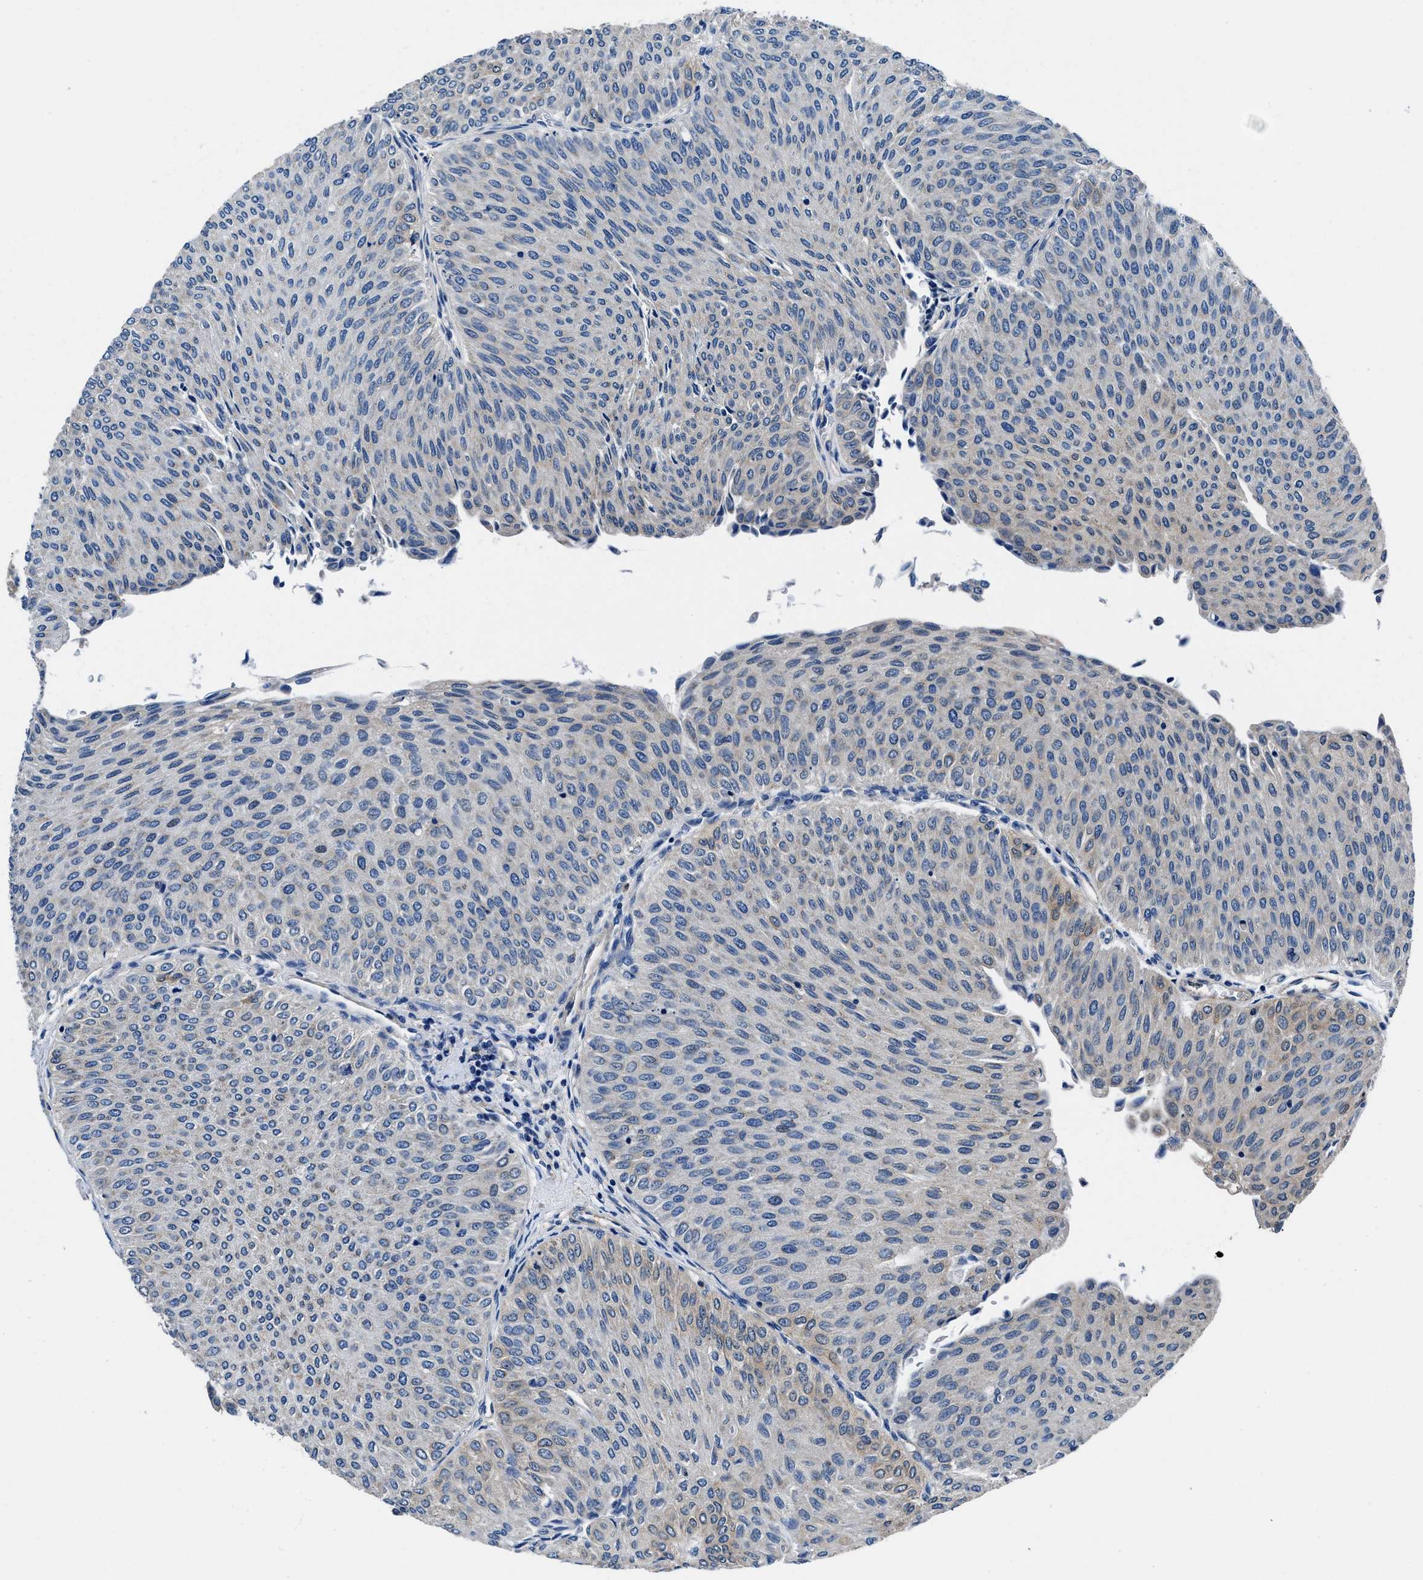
{"staining": {"intensity": "weak", "quantity": "<25%", "location": "cytoplasmic/membranous"}, "tissue": "urothelial cancer", "cell_type": "Tumor cells", "image_type": "cancer", "snomed": [{"axis": "morphology", "description": "Urothelial carcinoma, Low grade"}, {"axis": "topography", "description": "Urinary bladder"}], "caption": "DAB (3,3'-diaminobenzidine) immunohistochemical staining of urothelial cancer demonstrates no significant positivity in tumor cells.", "gene": "NEU1", "patient": {"sex": "male", "age": 78}}